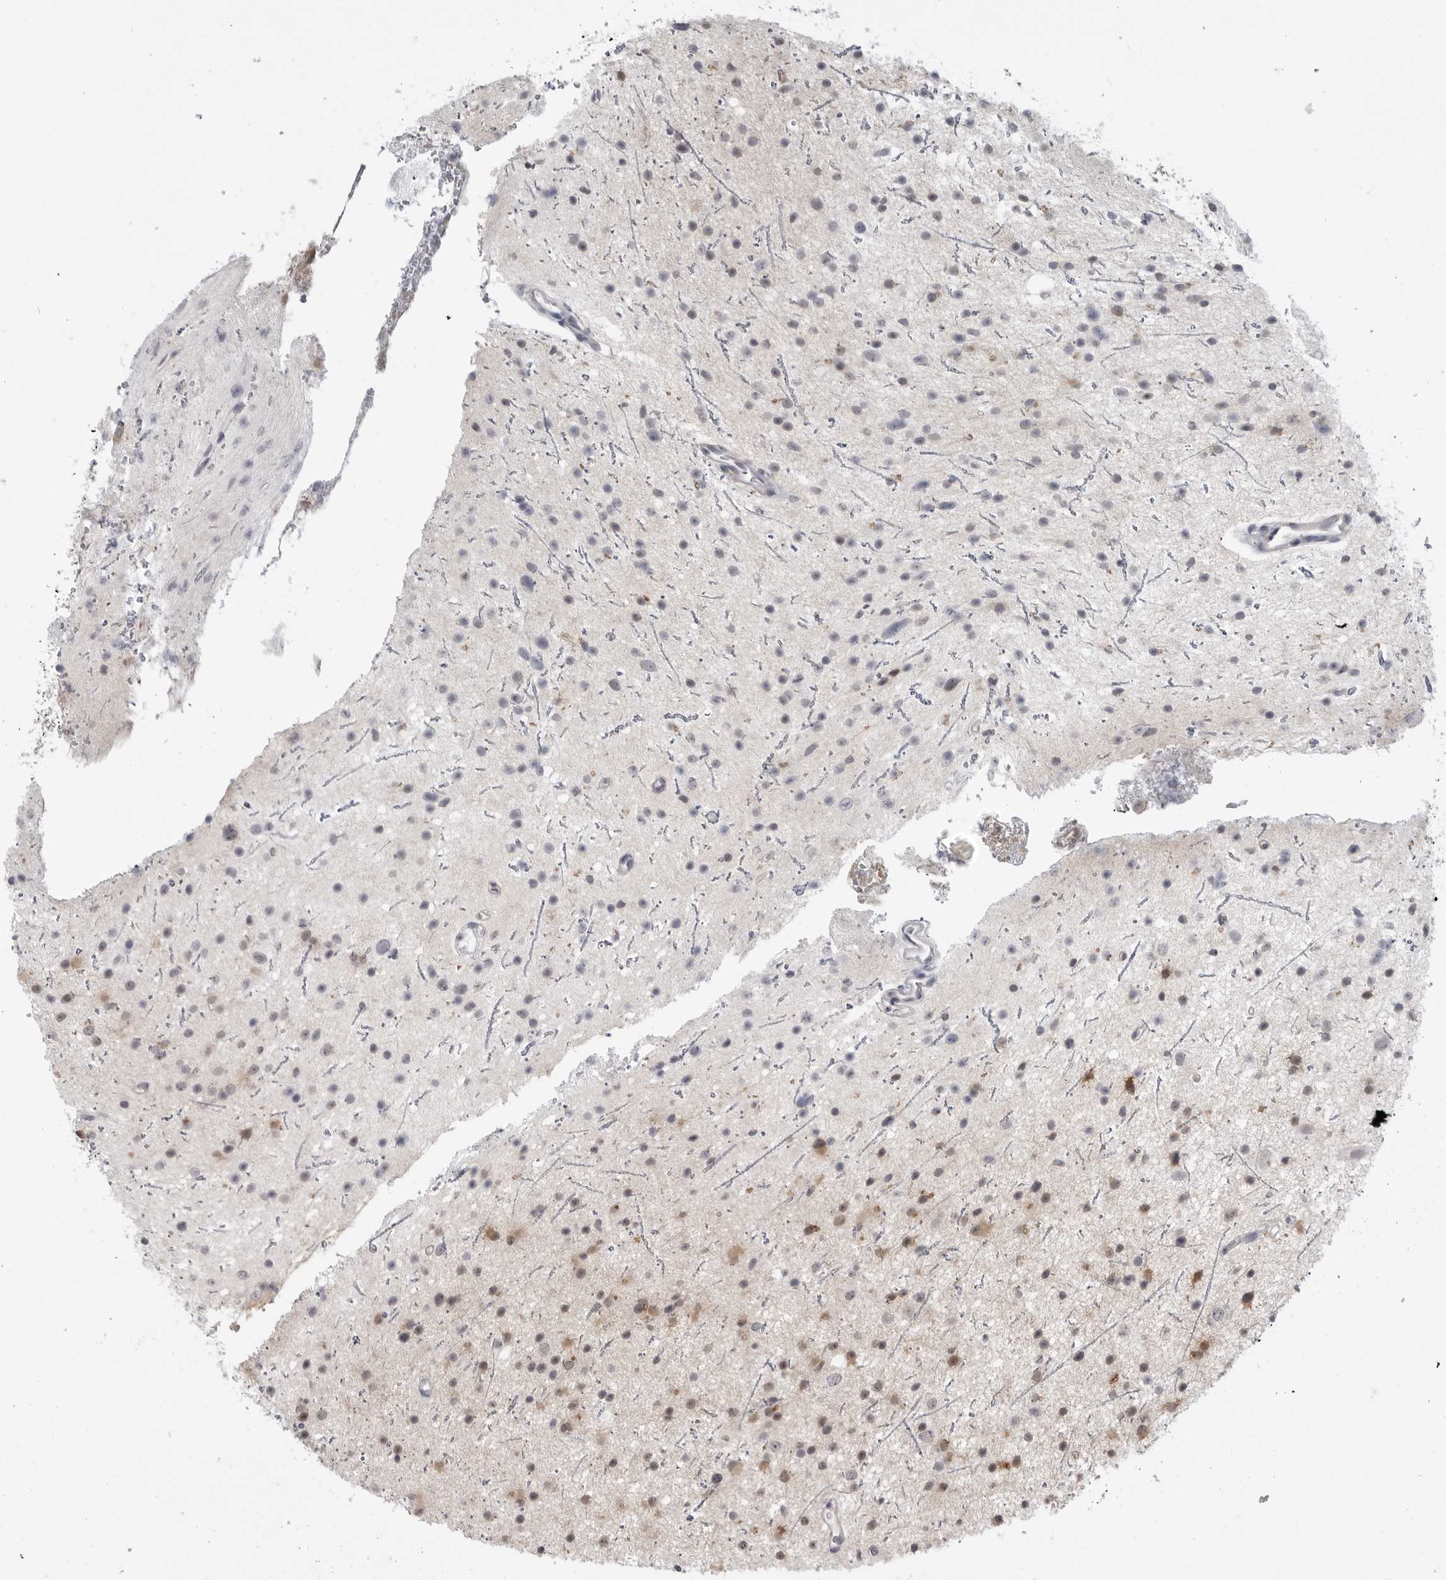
{"staining": {"intensity": "weak", "quantity": "25%-75%", "location": "cytoplasmic/membranous"}, "tissue": "glioma", "cell_type": "Tumor cells", "image_type": "cancer", "snomed": [{"axis": "morphology", "description": "Glioma, malignant, Low grade"}, {"axis": "topography", "description": "Cerebral cortex"}], "caption": "Immunohistochemistry (IHC) photomicrograph of neoplastic tissue: glioma stained using immunohistochemistry (IHC) displays low levels of weak protein expression localized specifically in the cytoplasmic/membranous of tumor cells, appearing as a cytoplasmic/membranous brown color.", "gene": "PNPO", "patient": {"sex": "female", "age": 39}}